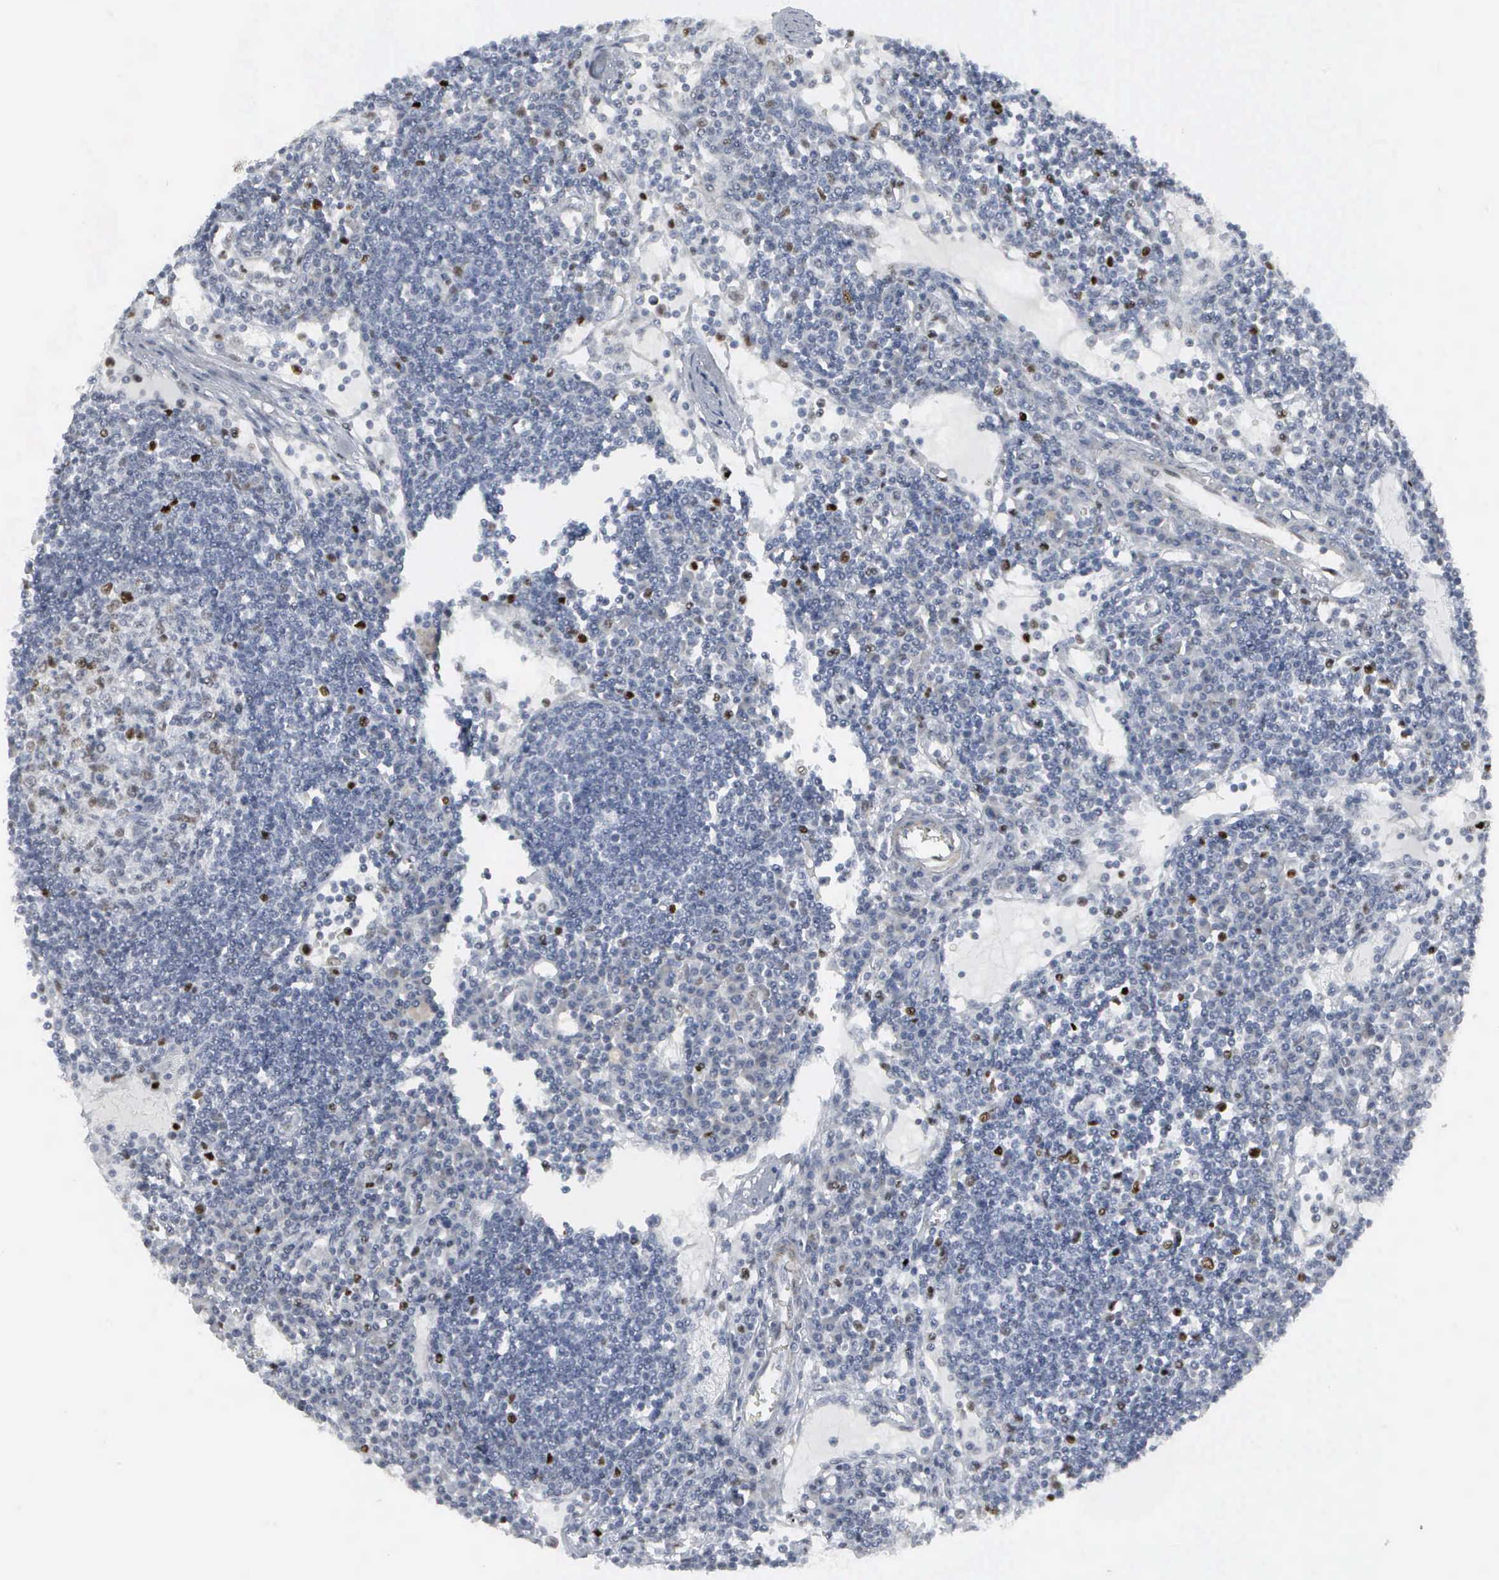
{"staining": {"intensity": "moderate", "quantity": "<25%", "location": "nuclear"}, "tissue": "lymph node", "cell_type": "Germinal center cells", "image_type": "normal", "snomed": [{"axis": "morphology", "description": "Normal tissue, NOS"}, {"axis": "topography", "description": "Lymph node"}], "caption": "A brown stain labels moderate nuclear expression of a protein in germinal center cells of normal lymph node. Ihc stains the protein in brown and the nuclei are stained blue.", "gene": "CCND3", "patient": {"sex": "female", "age": 62}}